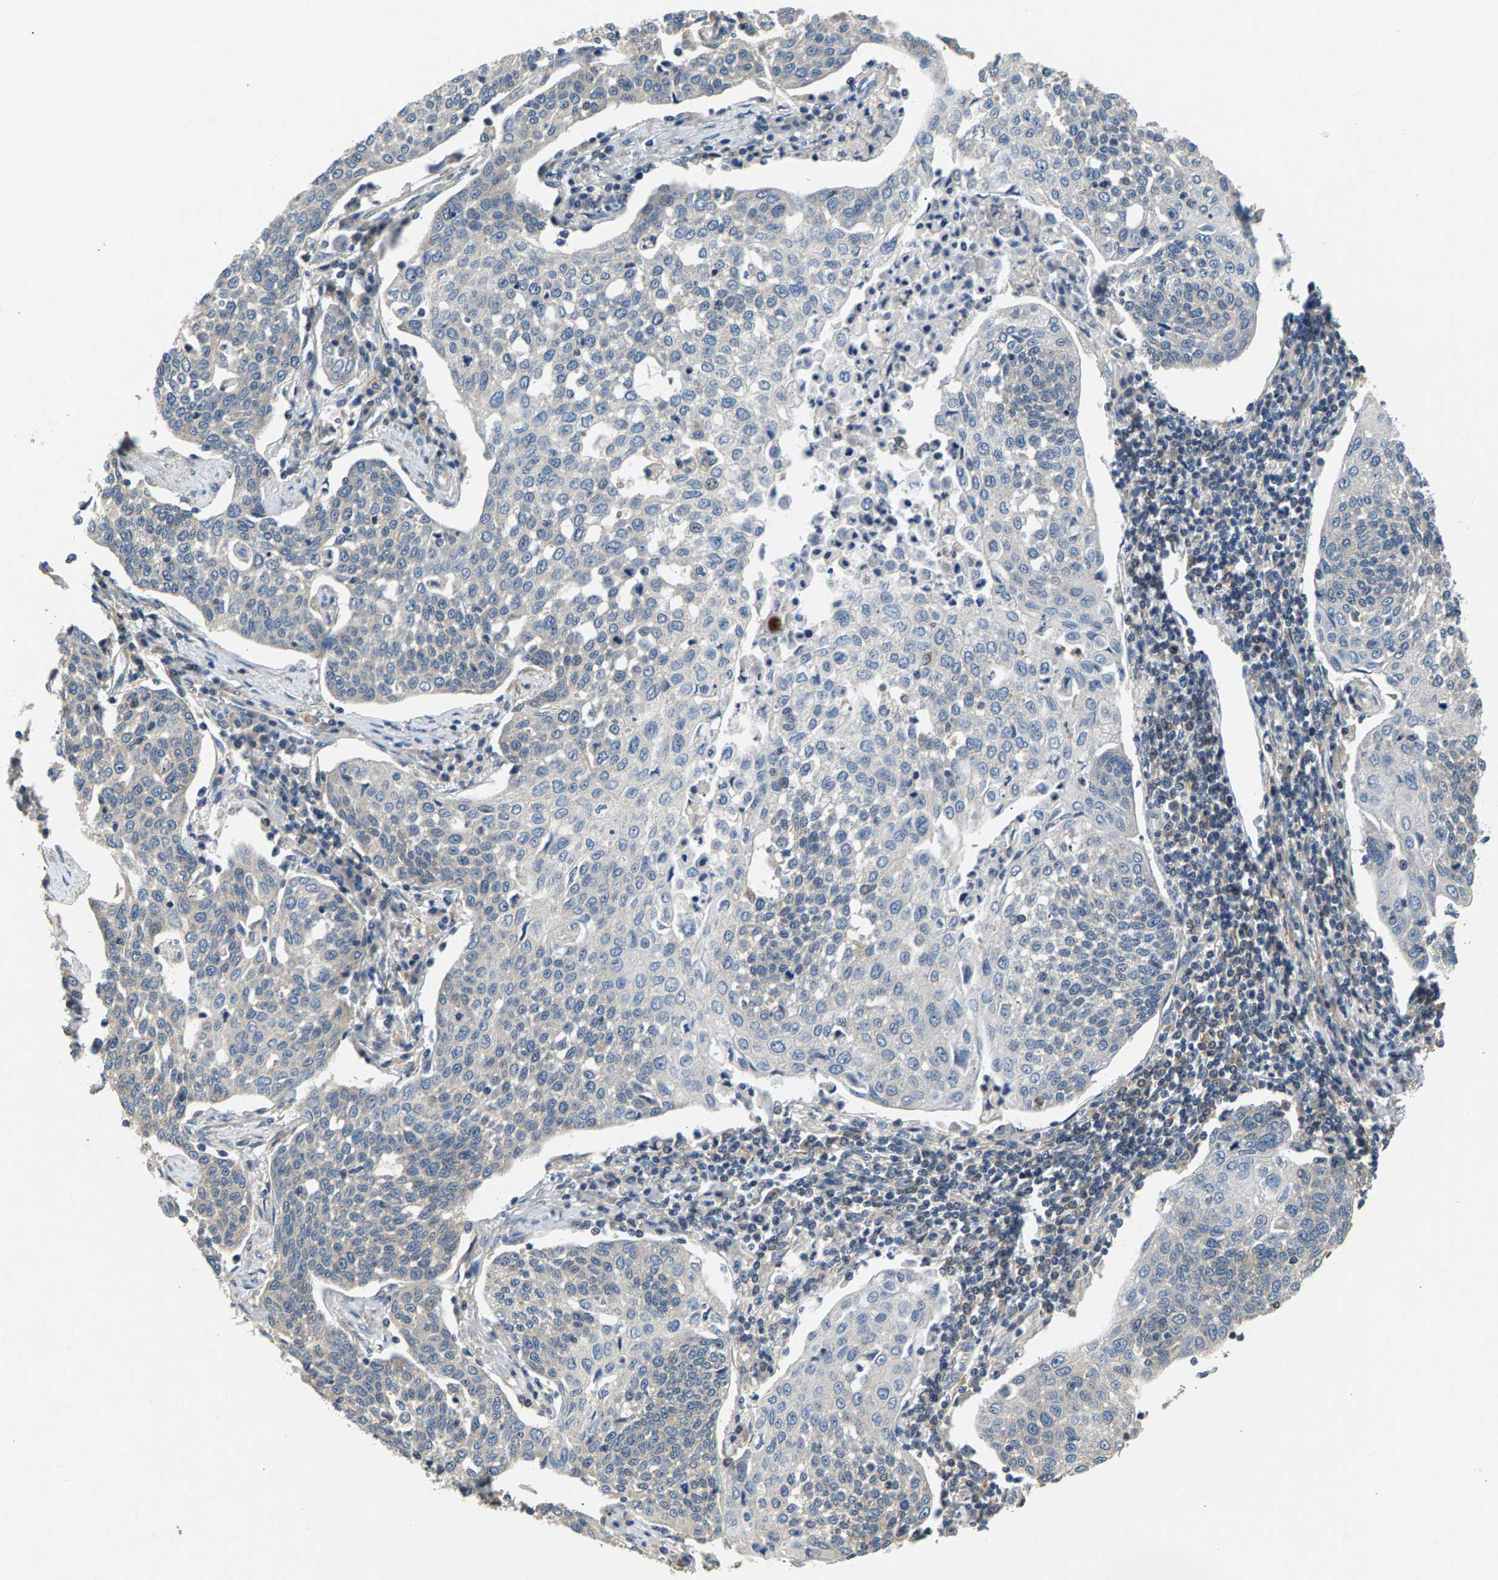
{"staining": {"intensity": "negative", "quantity": "none", "location": "none"}, "tissue": "cervical cancer", "cell_type": "Tumor cells", "image_type": "cancer", "snomed": [{"axis": "morphology", "description": "Squamous cell carcinoma, NOS"}, {"axis": "topography", "description": "Cervix"}], "caption": "This is an IHC histopathology image of cervical squamous cell carcinoma. There is no expression in tumor cells.", "gene": "NT5C", "patient": {"sex": "female", "age": 34}}